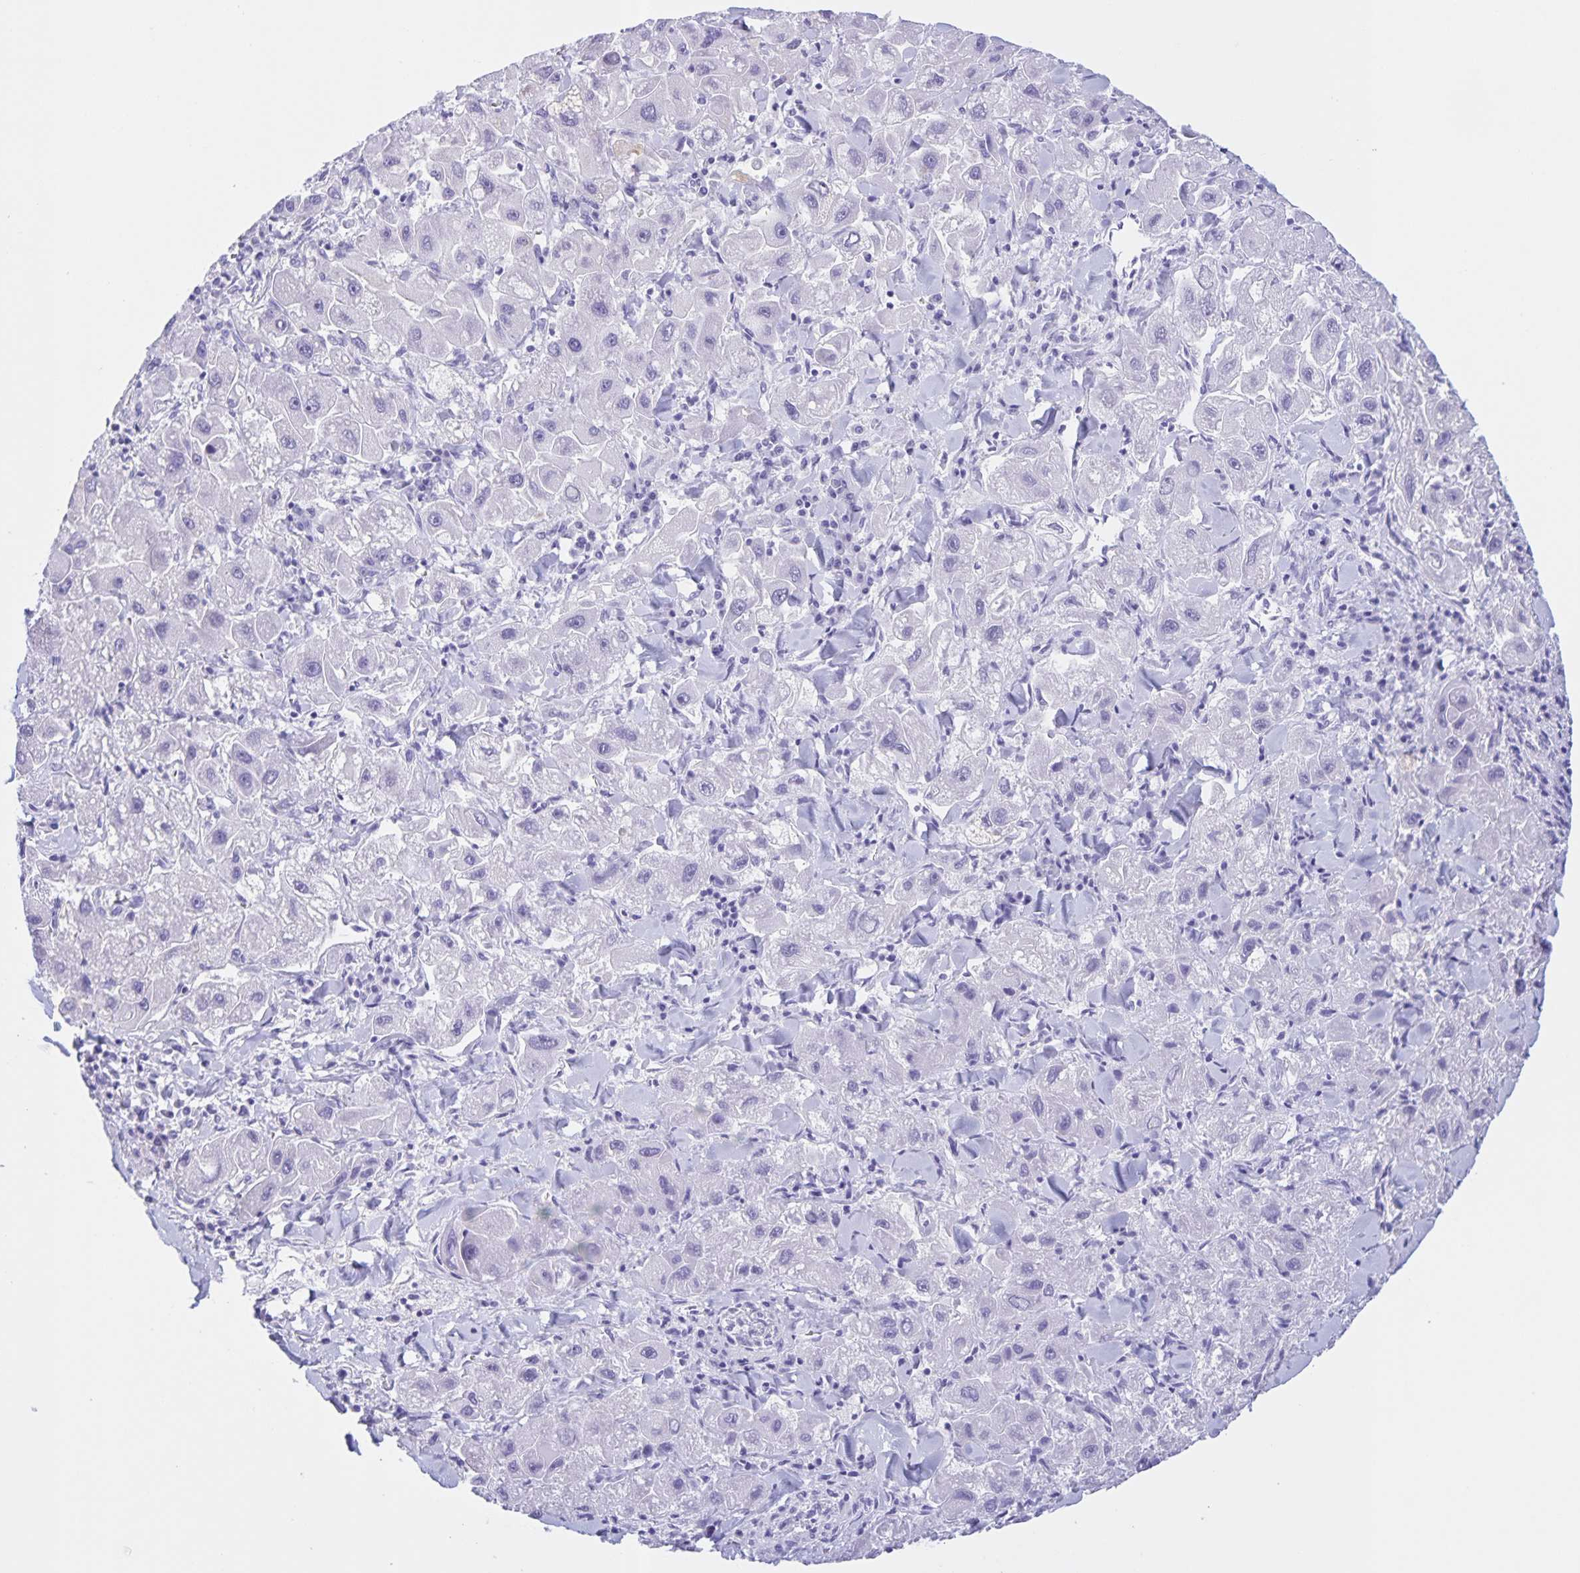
{"staining": {"intensity": "negative", "quantity": "none", "location": "none"}, "tissue": "liver cancer", "cell_type": "Tumor cells", "image_type": "cancer", "snomed": [{"axis": "morphology", "description": "Carcinoma, Hepatocellular, NOS"}, {"axis": "topography", "description": "Liver"}], "caption": "Immunohistochemical staining of human liver cancer (hepatocellular carcinoma) displays no significant staining in tumor cells.", "gene": "TGIF2LX", "patient": {"sex": "male", "age": 24}}